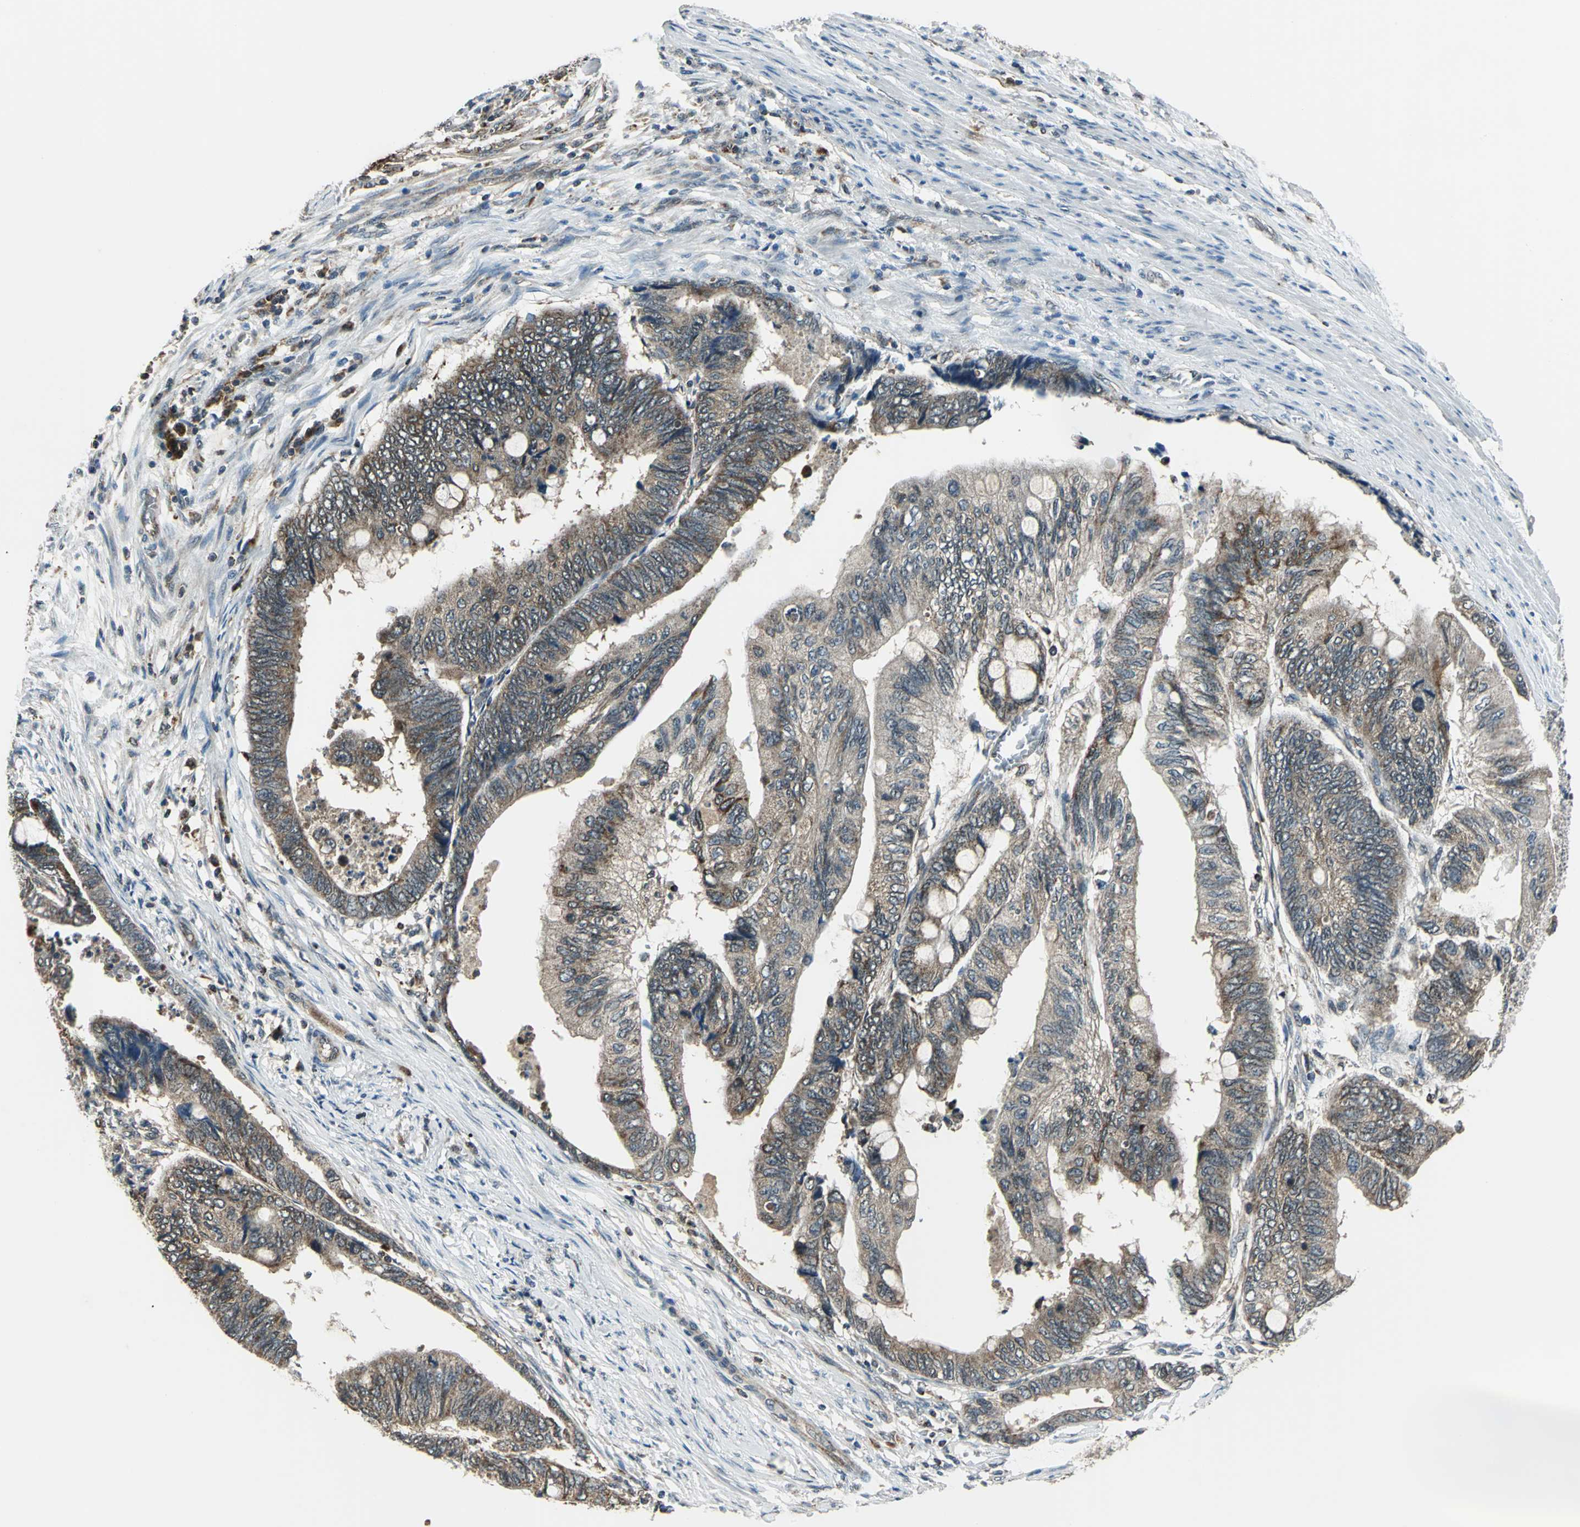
{"staining": {"intensity": "moderate", "quantity": ">75%", "location": "cytoplasmic/membranous"}, "tissue": "colorectal cancer", "cell_type": "Tumor cells", "image_type": "cancer", "snomed": [{"axis": "morphology", "description": "Normal tissue, NOS"}, {"axis": "morphology", "description": "Adenocarcinoma, NOS"}, {"axis": "topography", "description": "Rectum"}, {"axis": "topography", "description": "Peripheral nerve tissue"}], "caption": "Immunohistochemistry (DAB (3,3'-diaminobenzidine)) staining of human adenocarcinoma (colorectal) exhibits moderate cytoplasmic/membranous protein staining in approximately >75% of tumor cells.", "gene": "NUDT2", "patient": {"sex": "male", "age": 92}}